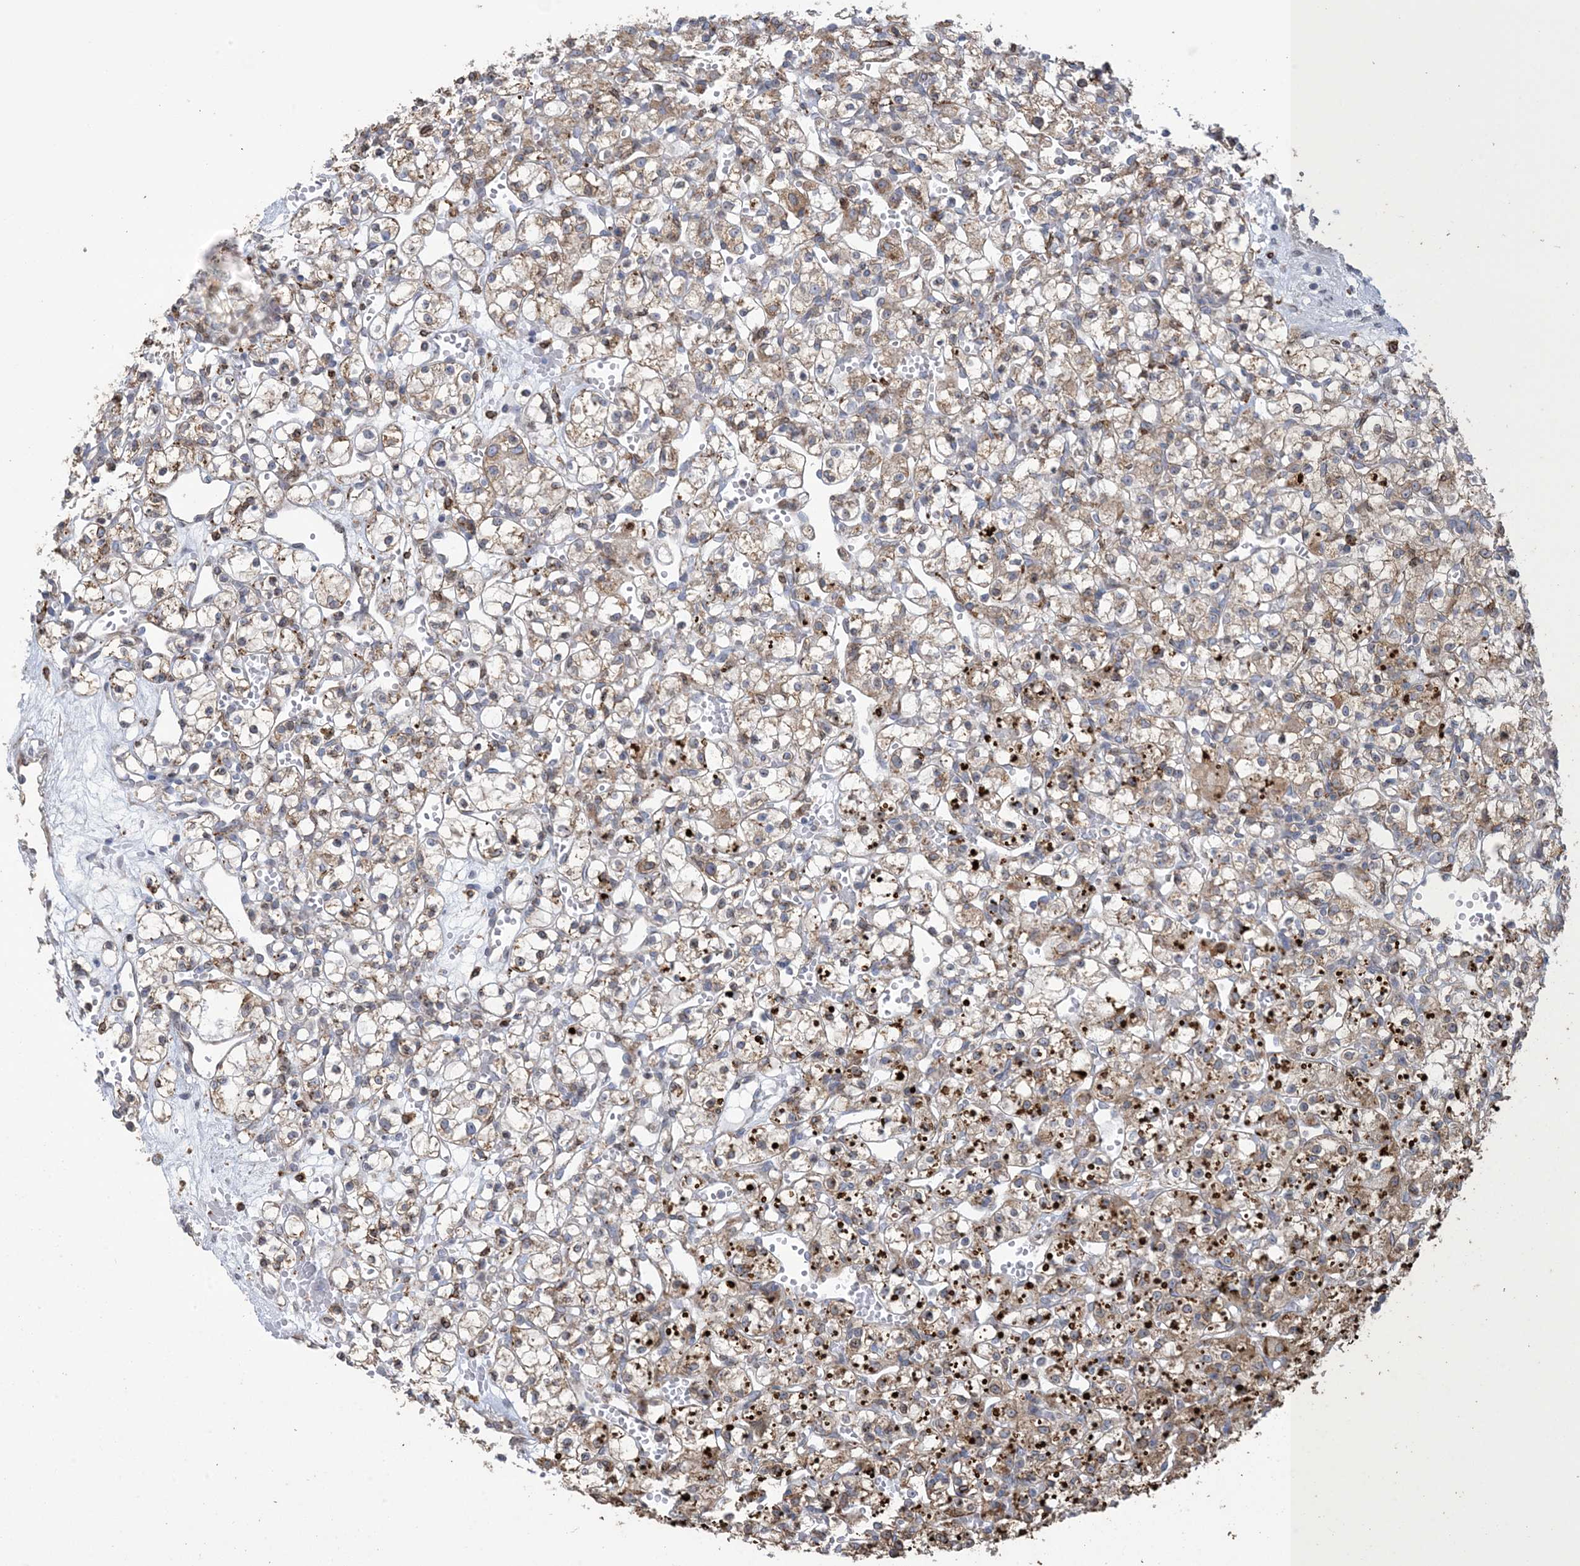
{"staining": {"intensity": "weak", "quantity": "25%-75%", "location": "cytoplasmic/membranous"}, "tissue": "renal cancer", "cell_type": "Tumor cells", "image_type": "cancer", "snomed": [{"axis": "morphology", "description": "Adenocarcinoma, NOS"}, {"axis": "topography", "description": "Kidney"}], "caption": "Renal adenocarcinoma stained for a protein (brown) shows weak cytoplasmic/membranous positive staining in about 25%-75% of tumor cells.", "gene": "SHANK1", "patient": {"sex": "female", "age": 59}}